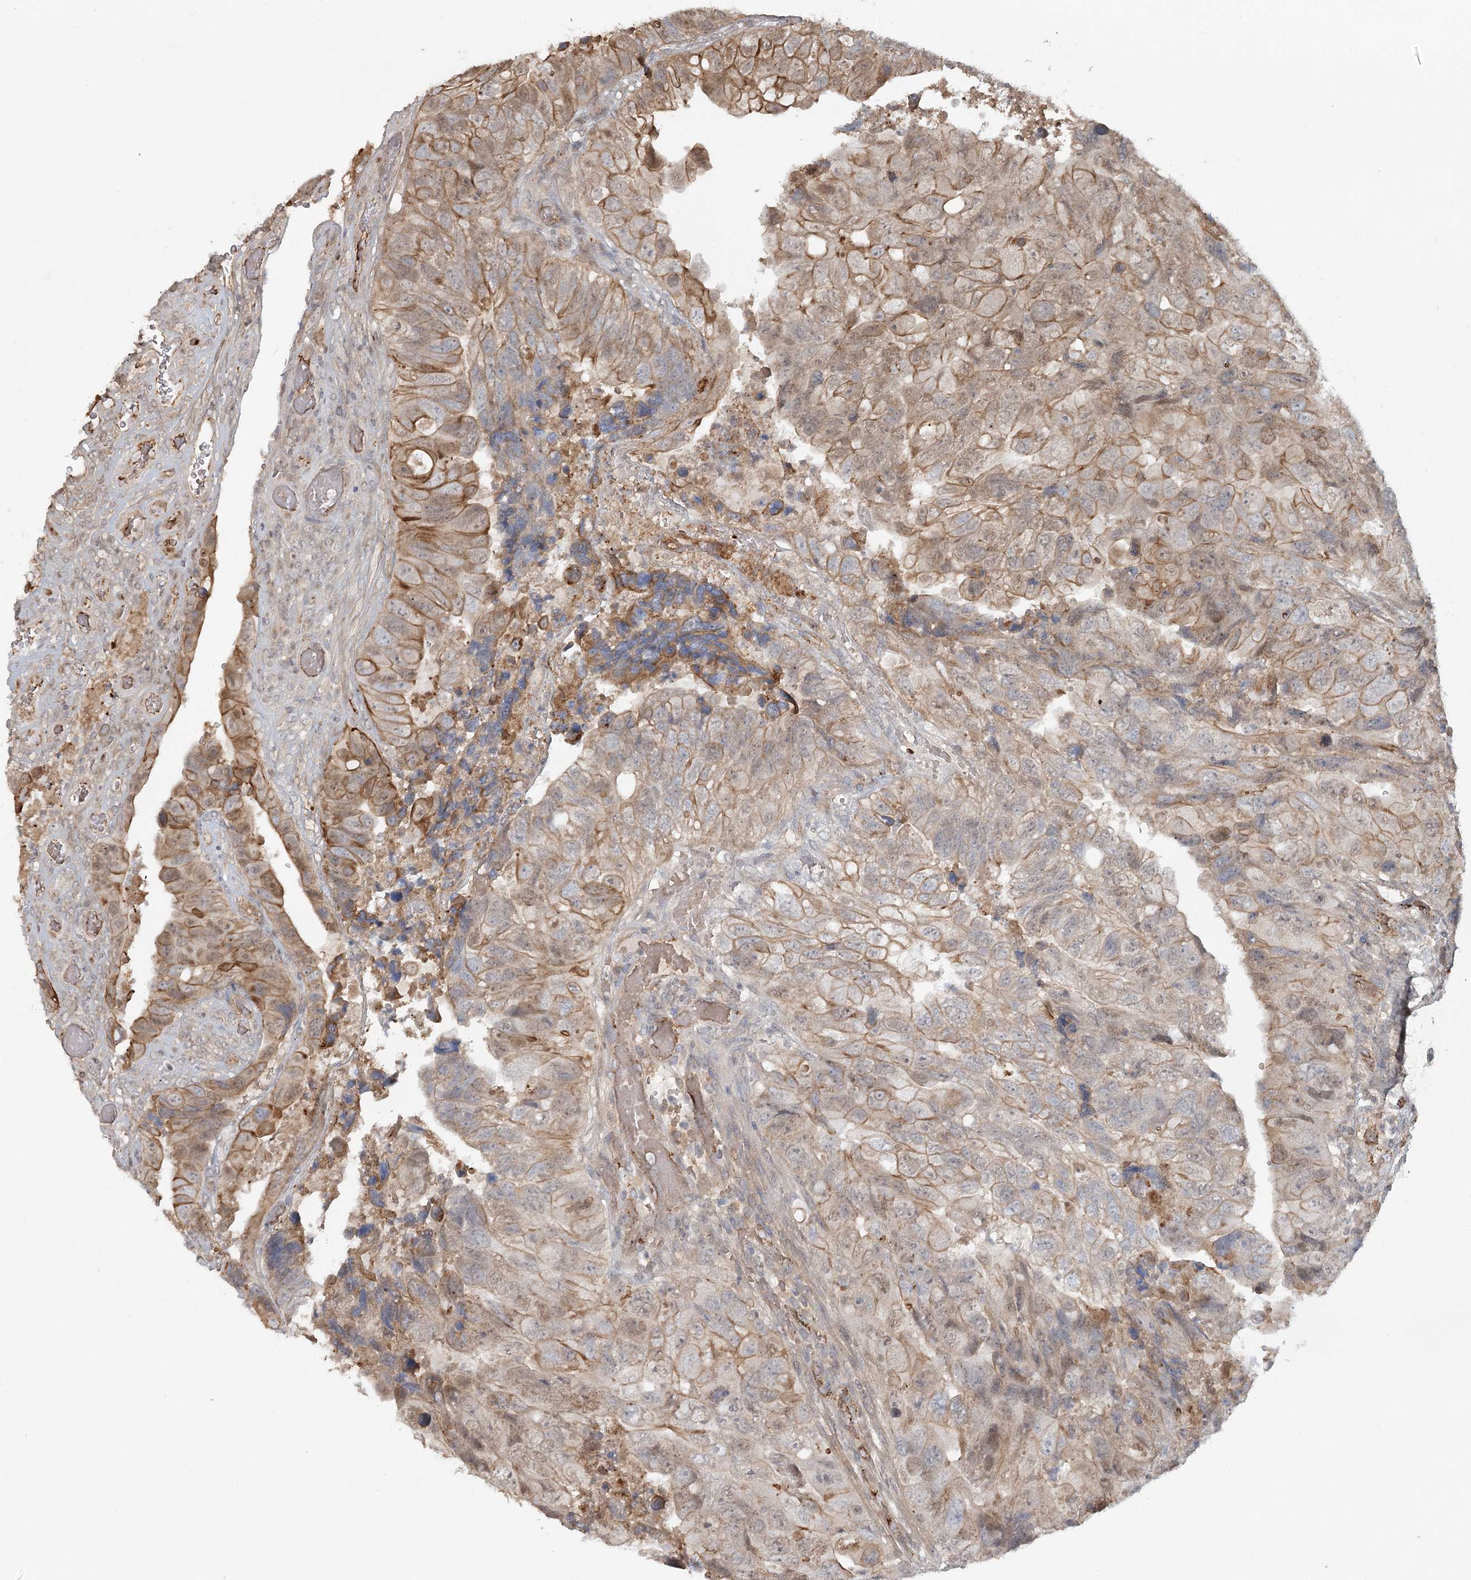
{"staining": {"intensity": "moderate", "quantity": "25%-75%", "location": "cytoplasmic/membranous"}, "tissue": "colorectal cancer", "cell_type": "Tumor cells", "image_type": "cancer", "snomed": [{"axis": "morphology", "description": "Adenocarcinoma, NOS"}, {"axis": "topography", "description": "Rectum"}], "caption": "A brown stain highlights moderate cytoplasmic/membranous expression of a protein in human colorectal adenocarcinoma tumor cells. The staining was performed using DAB (3,3'-diaminobenzidine) to visualize the protein expression in brown, while the nuclei were stained in blue with hematoxylin (Magnification: 20x).", "gene": "KBTBD4", "patient": {"sex": "male", "age": 63}}